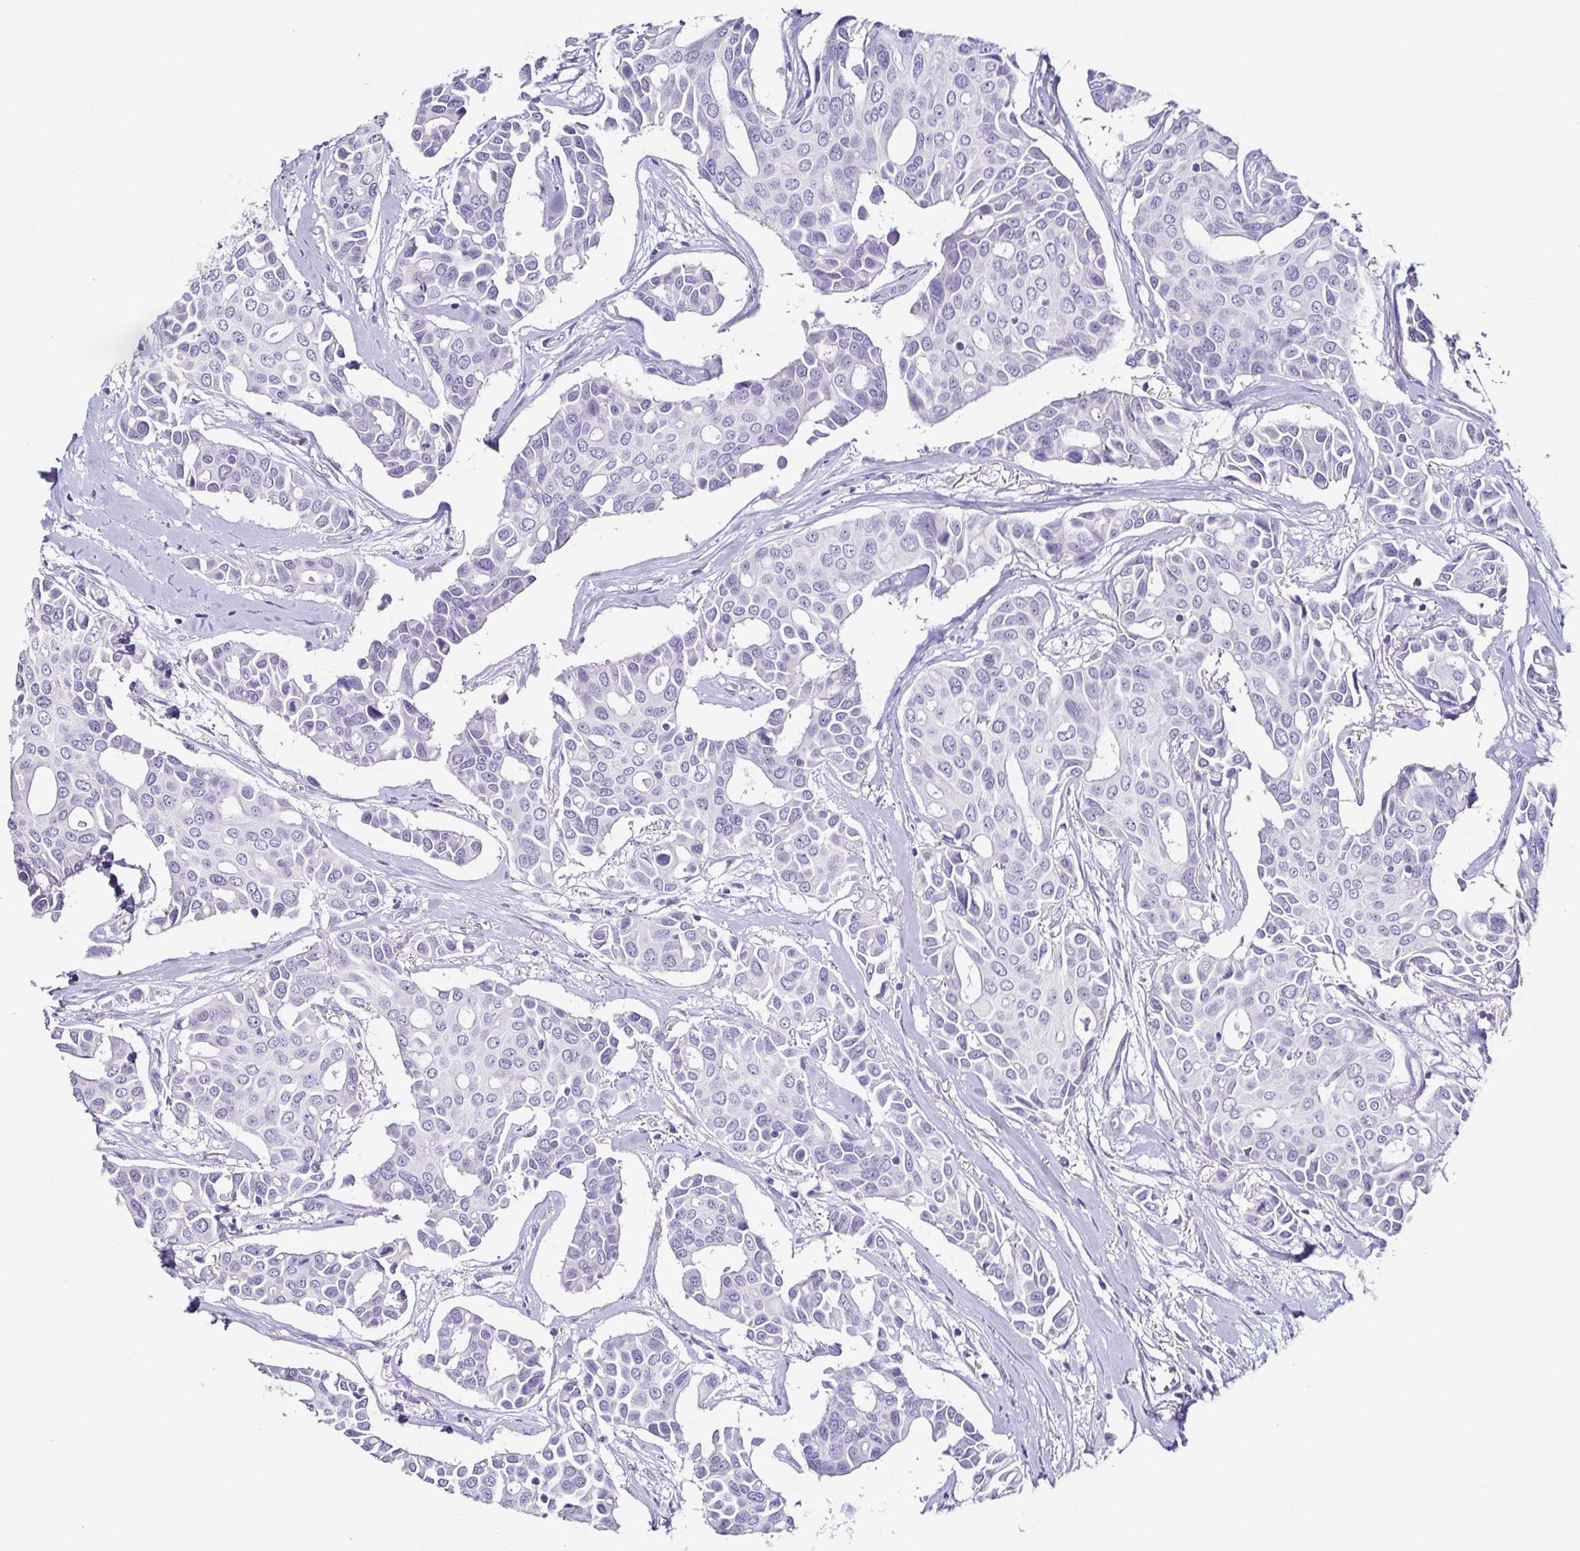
{"staining": {"intensity": "negative", "quantity": "none", "location": "none"}, "tissue": "breast cancer", "cell_type": "Tumor cells", "image_type": "cancer", "snomed": [{"axis": "morphology", "description": "Duct carcinoma"}, {"axis": "topography", "description": "Breast"}], "caption": "The micrograph exhibits no significant expression in tumor cells of breast cancer.", "gene": "TNNT2", "patient": {"sex": "female", "age": 54}}